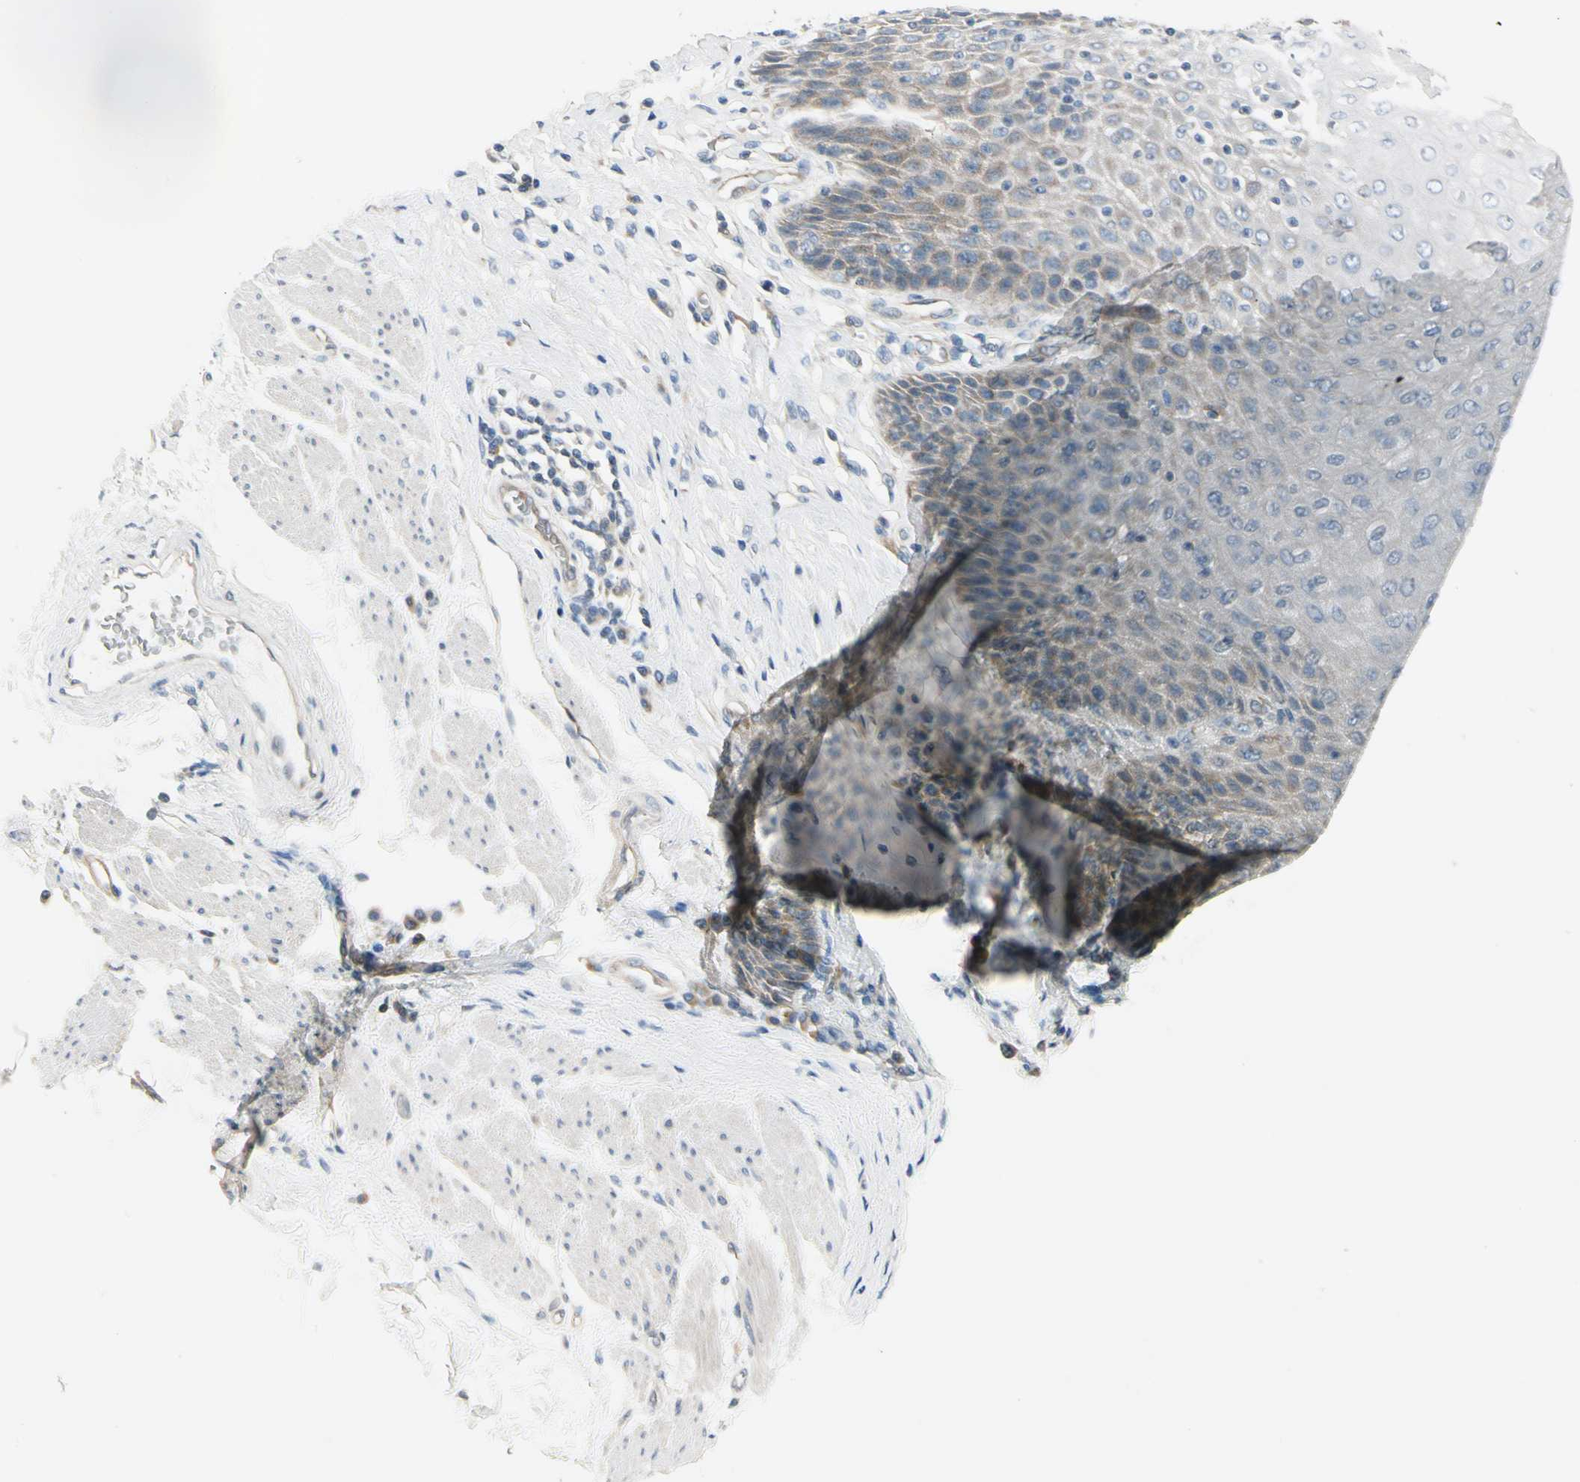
{"staining": {"intensity": "moderate", "quantity": "25%-75%", "location": "cytoplasmic/membranous"}, "tissue": "esophagus", "cell_type": "Squamous epithelial cells", "image_type": "normal", "snomed": [{"axis": "morphology", "description": "Normal tissue, NOS"}, {"axis": "topography", "description": "Esophagus"}], "caption": "High-magnification brightfield microscopy of normal esophagus stained with DAB (3,3'-diaminobenzidine) (brown) and counterstained with hematoxylin (blue). squamous epithelial cells exhibit moderate cytoplasmic/membranous positivity is seen in approximately25%-75% of cells. Ihc stains the protein of interest in brown and the nuclei are stained blue.", "gene": "ROCK2", "patient": {"sex": "female", "age": 61}}